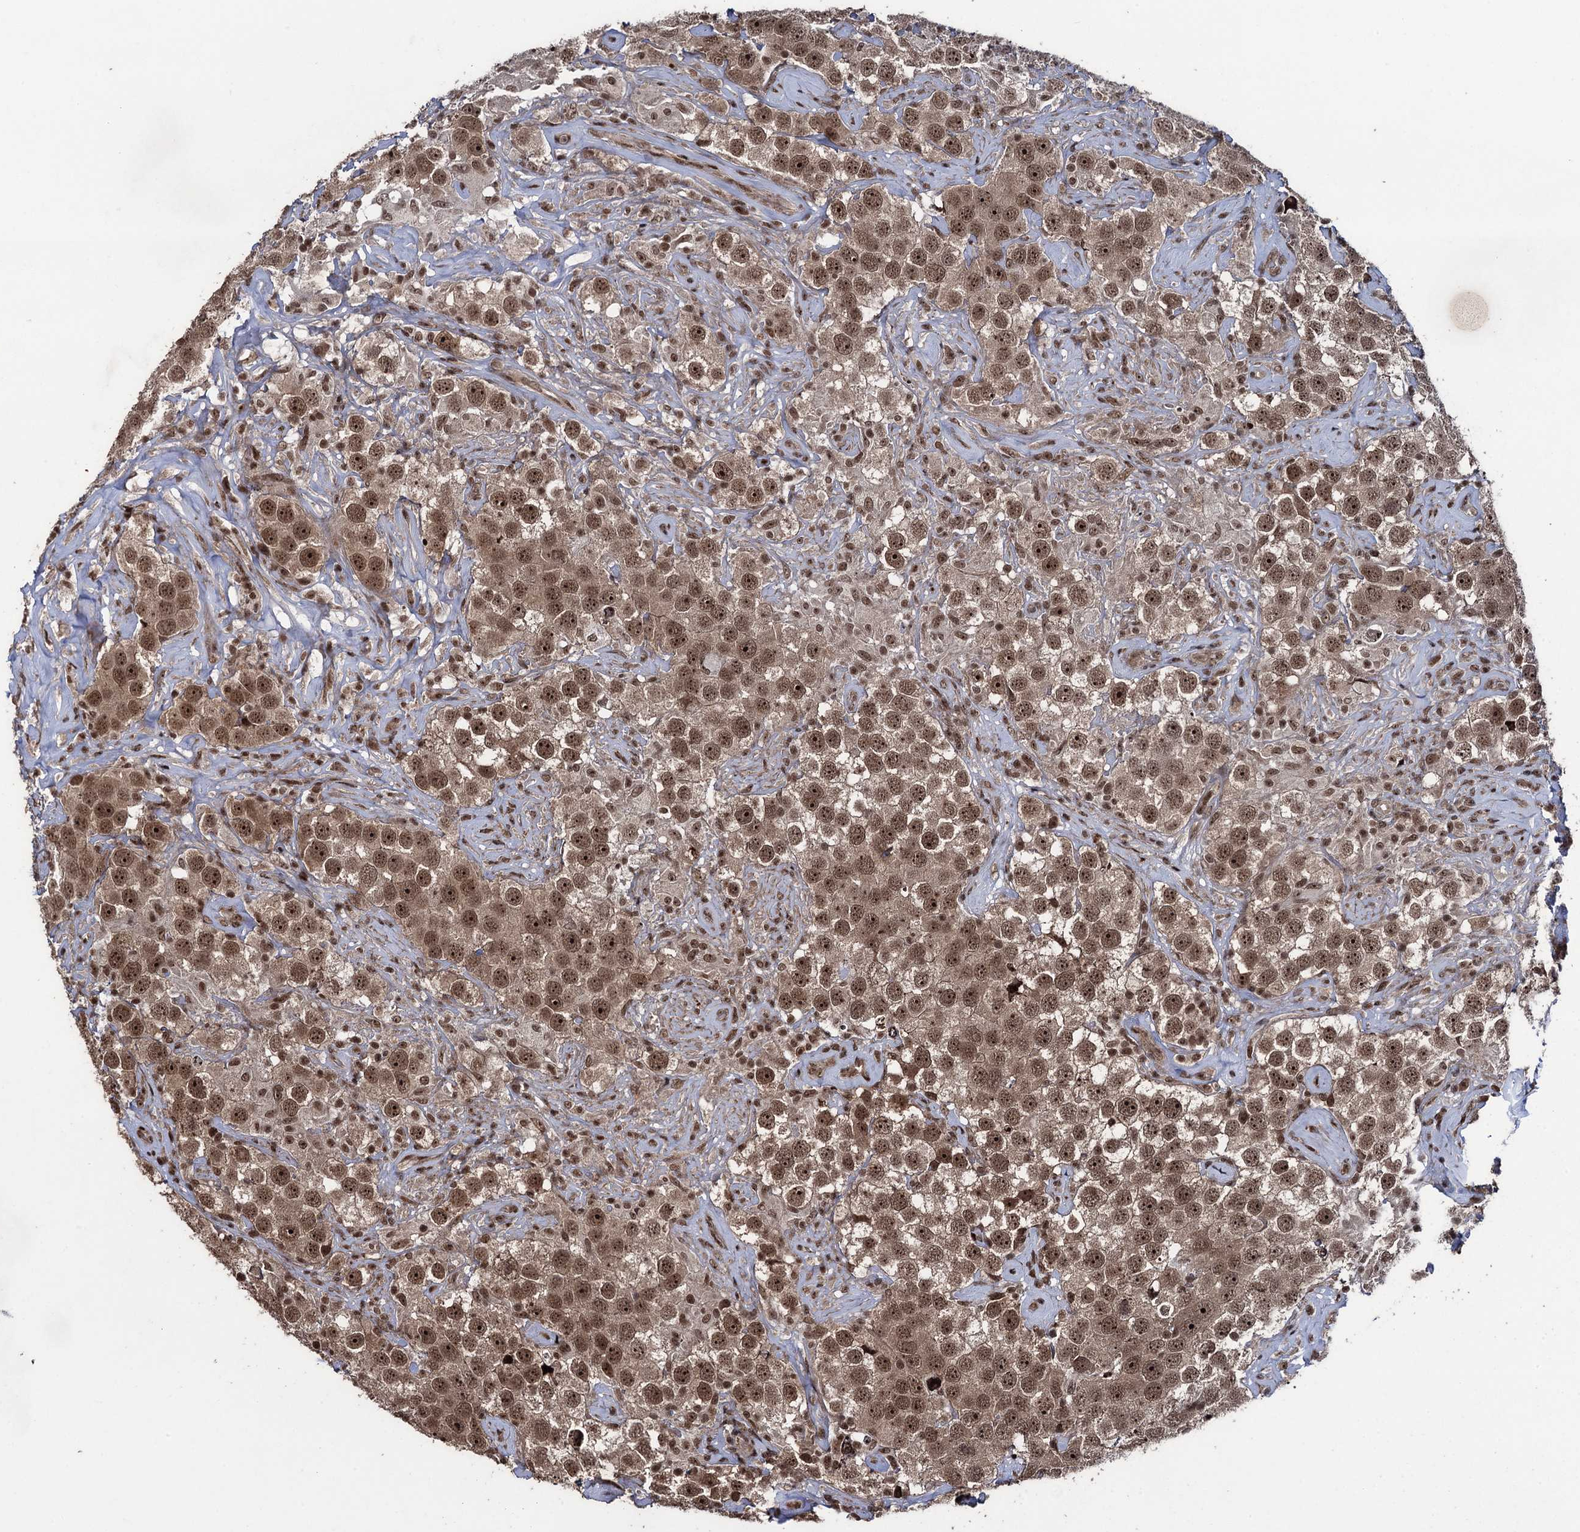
{"staining": {"intensity": "moderate", "quantity": ">75%", "location": "cytoplasmic/membranous,nuclear"}, "tissue": "testis cancer", "cell_type": "Tumor cells", "image_type": "cancer", "snomed": [{"axis": "morphology", "description": "Seminoma, NOS"}, {"axis": "topography", "description": "Testis"}], "caption": "Immunohistochemical staining of human seminoma (testis) reveals moderate cytoplasmic/membranous and nuclear protein staining in approximately >75% of tumor cells.", "gene": "ZNF169", "patient": {"sex": "male", "age": 49}}